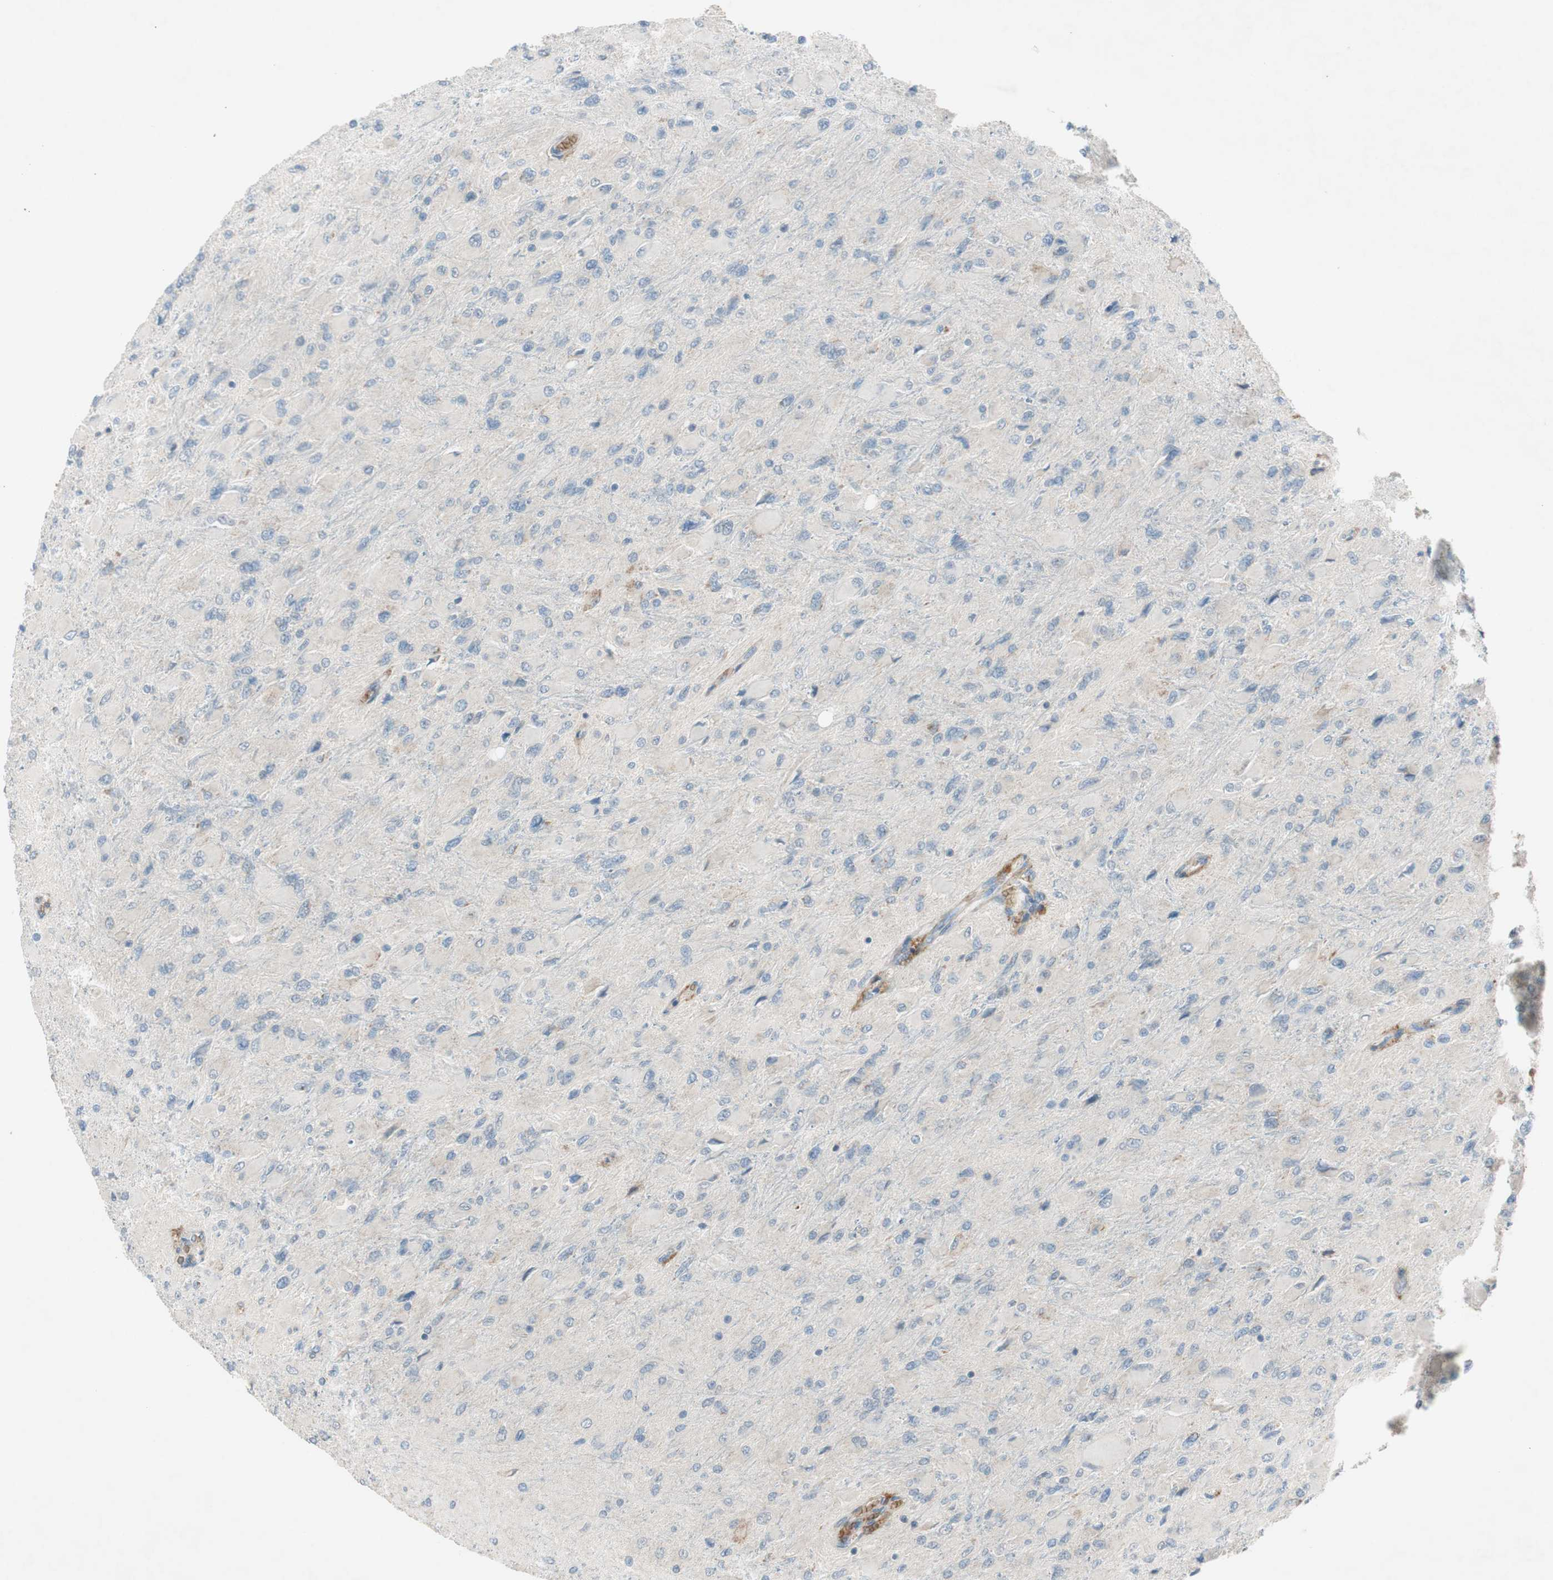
{"staining": {"intensity": "negative", "quantity": "none", "location": "none"}, "tissue": "glioma", "cell_type": "Tumor cells", "image_type": "cancer", "snomed": [{"axis": "morphology", "description": "Glioma, malignant, High grade"}, {"axis": "topography", "description": "Cerebral cortex"}], "caption": "An immunohistochemistry (IHC) photomicrograph of glioma is shown. There is no staining in tumor cells of glioma.", "gene": "GYPC", "patient": {"sex": "female", "age": 36}}